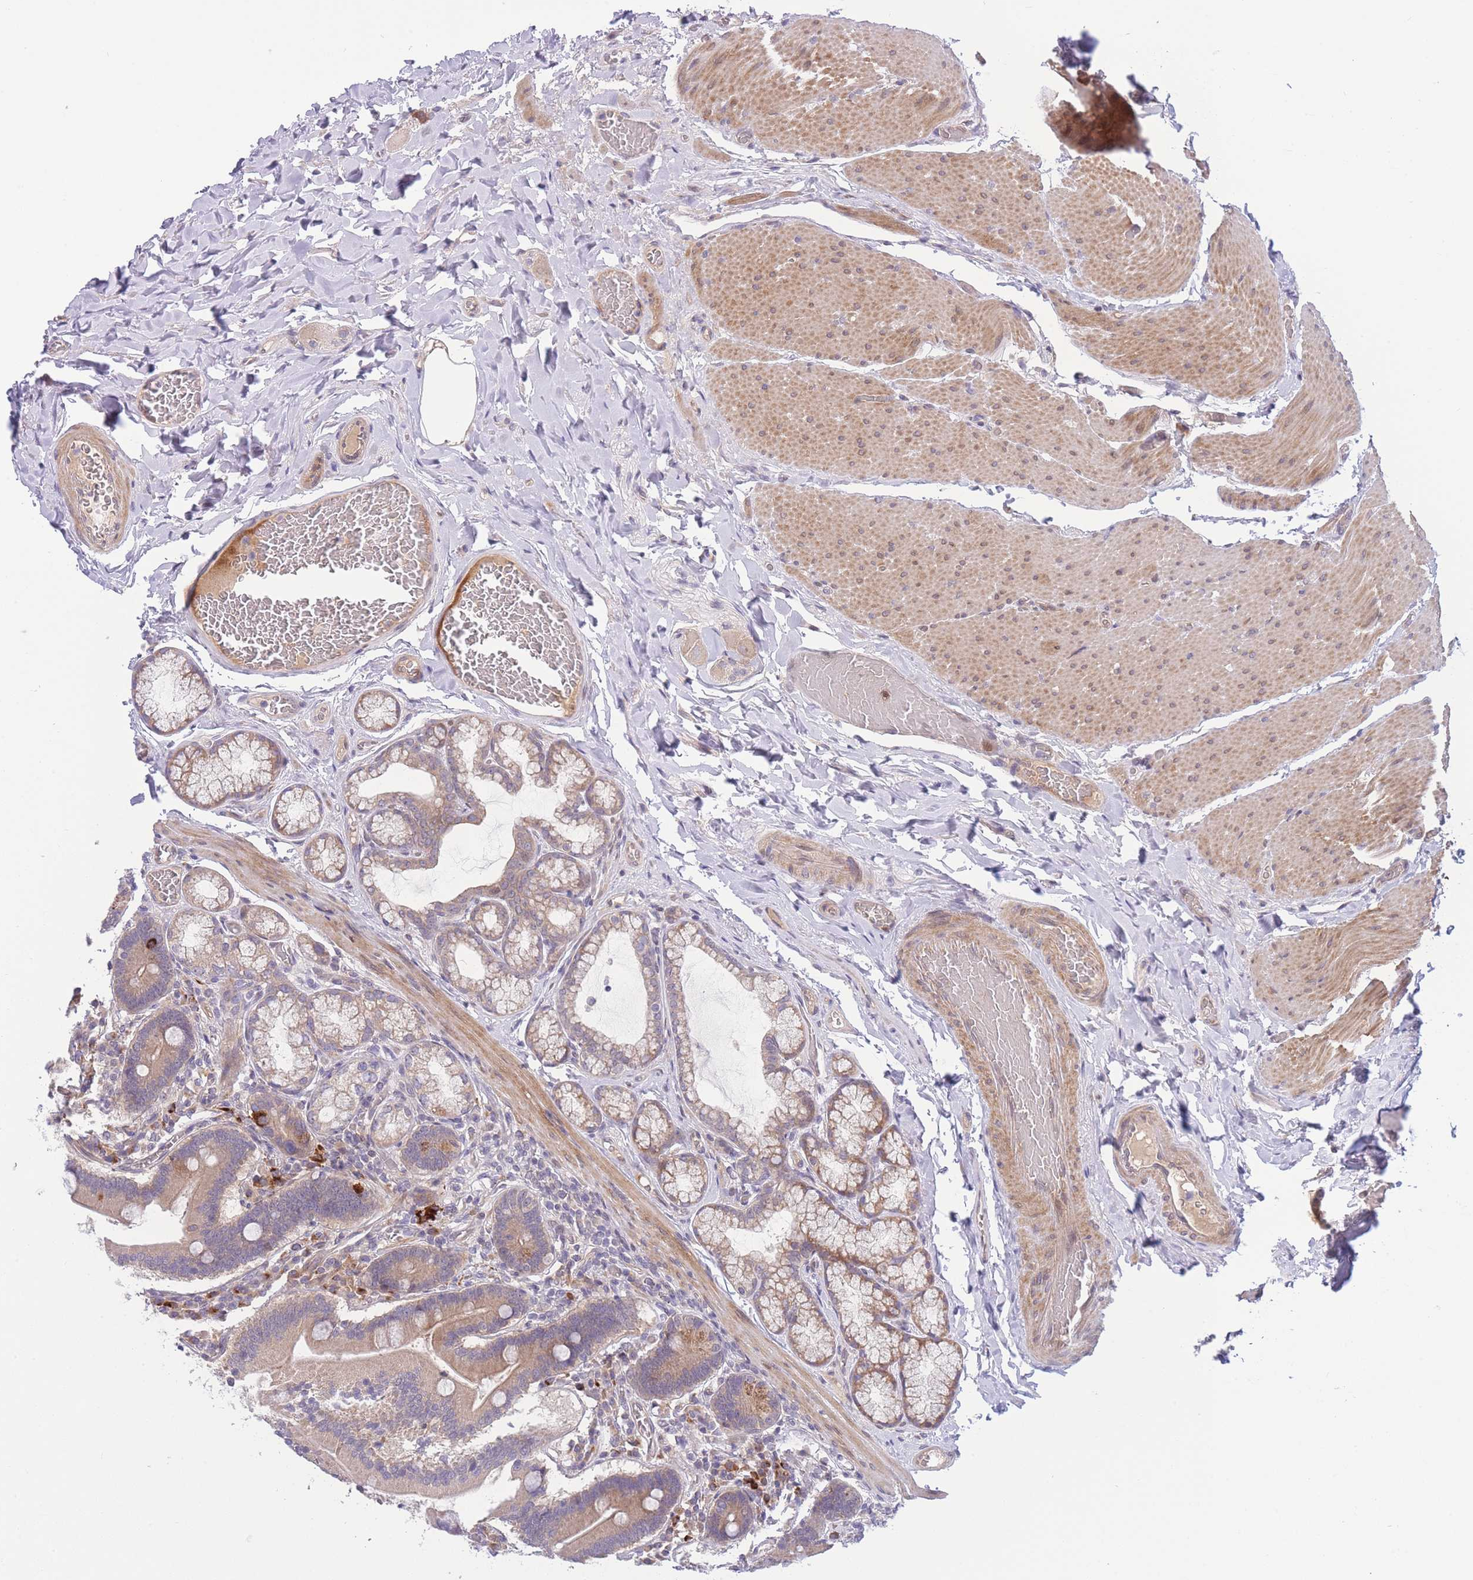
{"staining": {"intensity": "moderate", "quantity": ">75%", "location": "cytoplasmic/membranous"}, "tissue": "duodenum", "cell_type": "Glandular cells", "image_type": "normal", "snomed": [{"axis": "morphology", "description": "Normal tissue, NOS"}, {"axis": "topography", "description": "Duodenum"}], "caption": "This is a micrograph of IHC staining of unremarkable duodenum, which shows moderate staining in the cytoplasmic/membranous of glandular cells.", "gene": "CDC25B", "patient": {"sex": "female", "age": 62}}